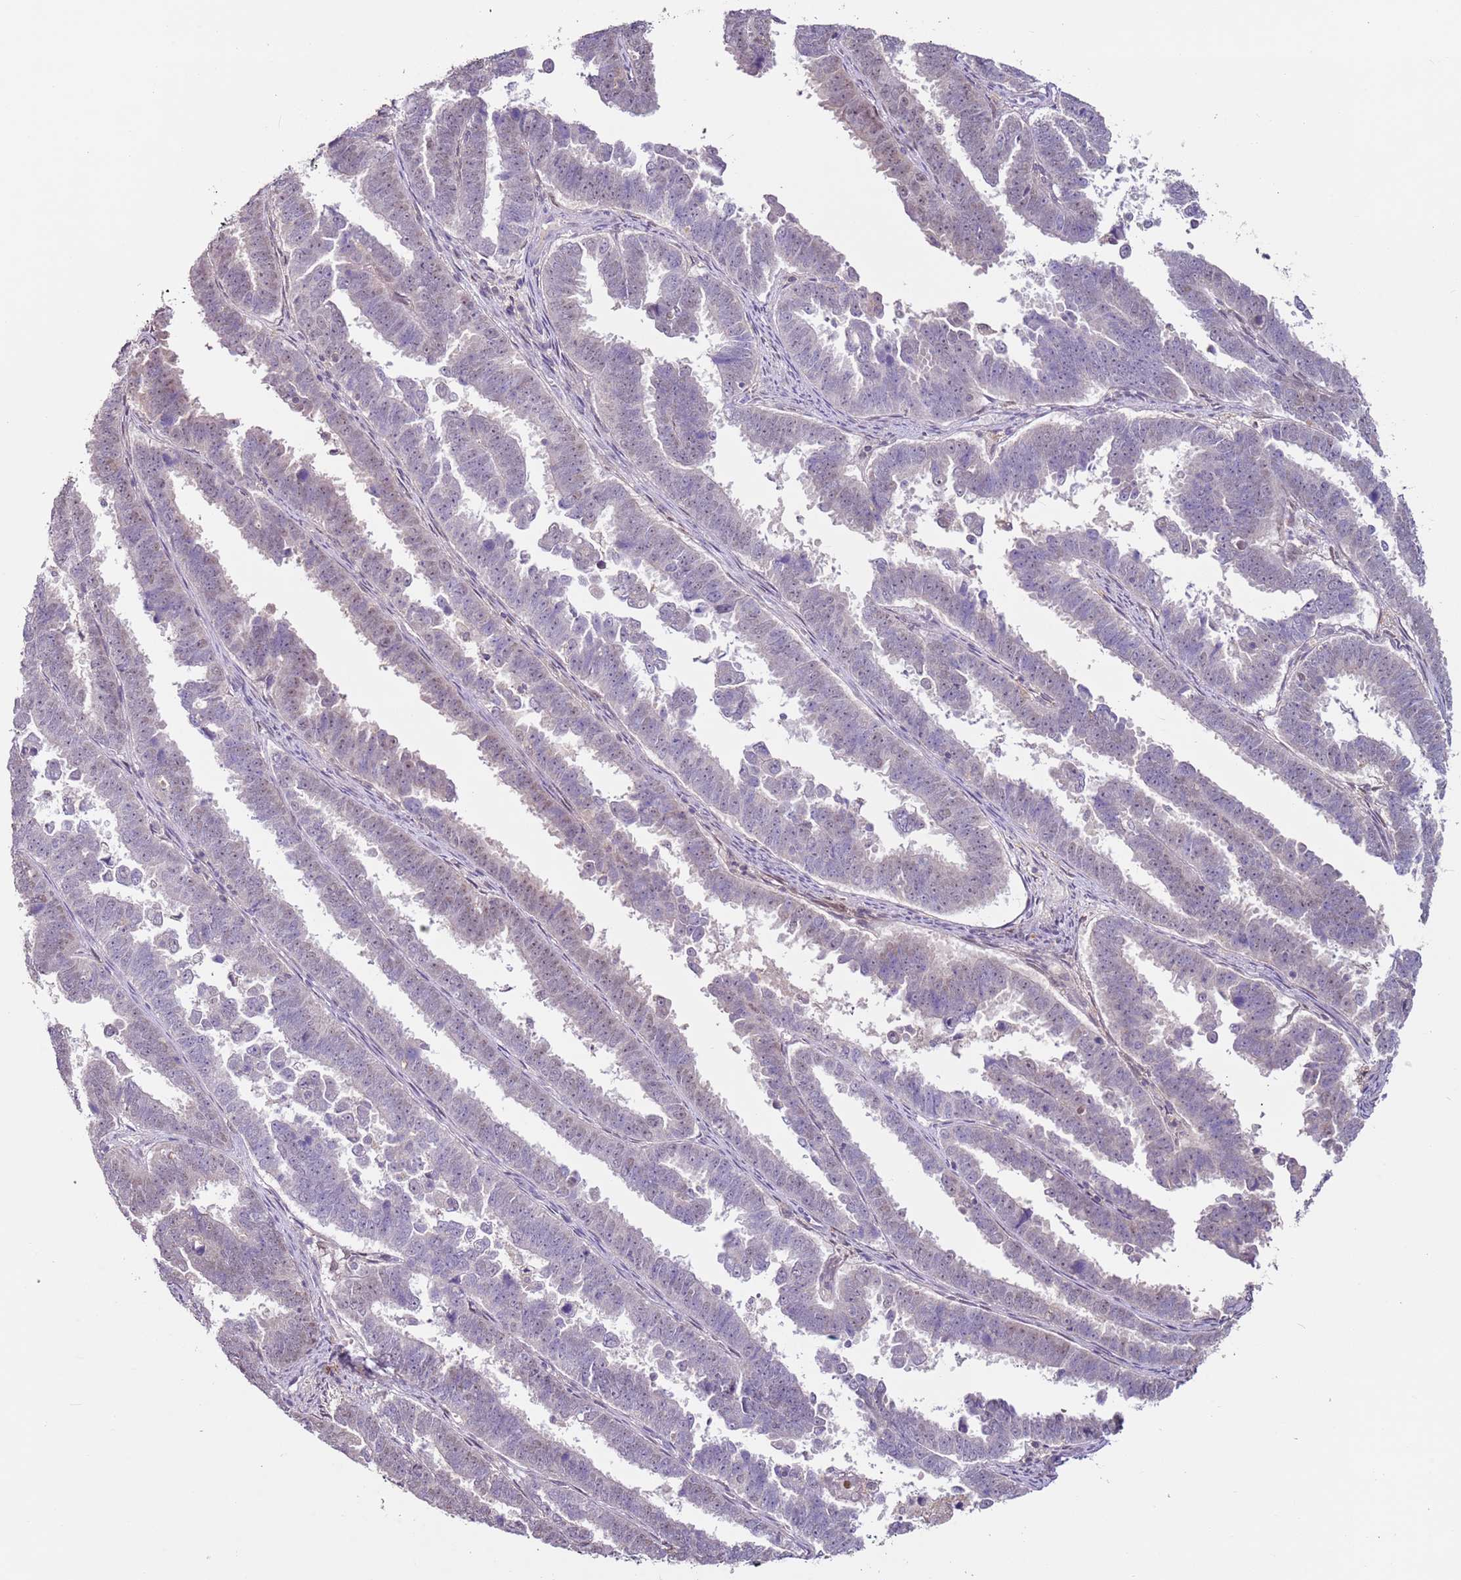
{"staining": {"intensity": "negative", "quantity": "none", "location": "none"}, "tissue": "endometrial cancer", "cell_type": "Tumor cells", "image_type": "cancer", "snomed": [{"axis": "morphology", "description": "Adenocarcinoma, NOS"}, {"axis": "topography", "description": "Endometrium"}], "caption": "Immunohistochemistry histopathology image of neoplastic tissue: human endometrial cancer stained with DAB (3,3'-diaminobenzidine) shows no significant protein staining in tumor cells.", "gene": "MDH1", "patient": {"sex": "female", "age": 75}}